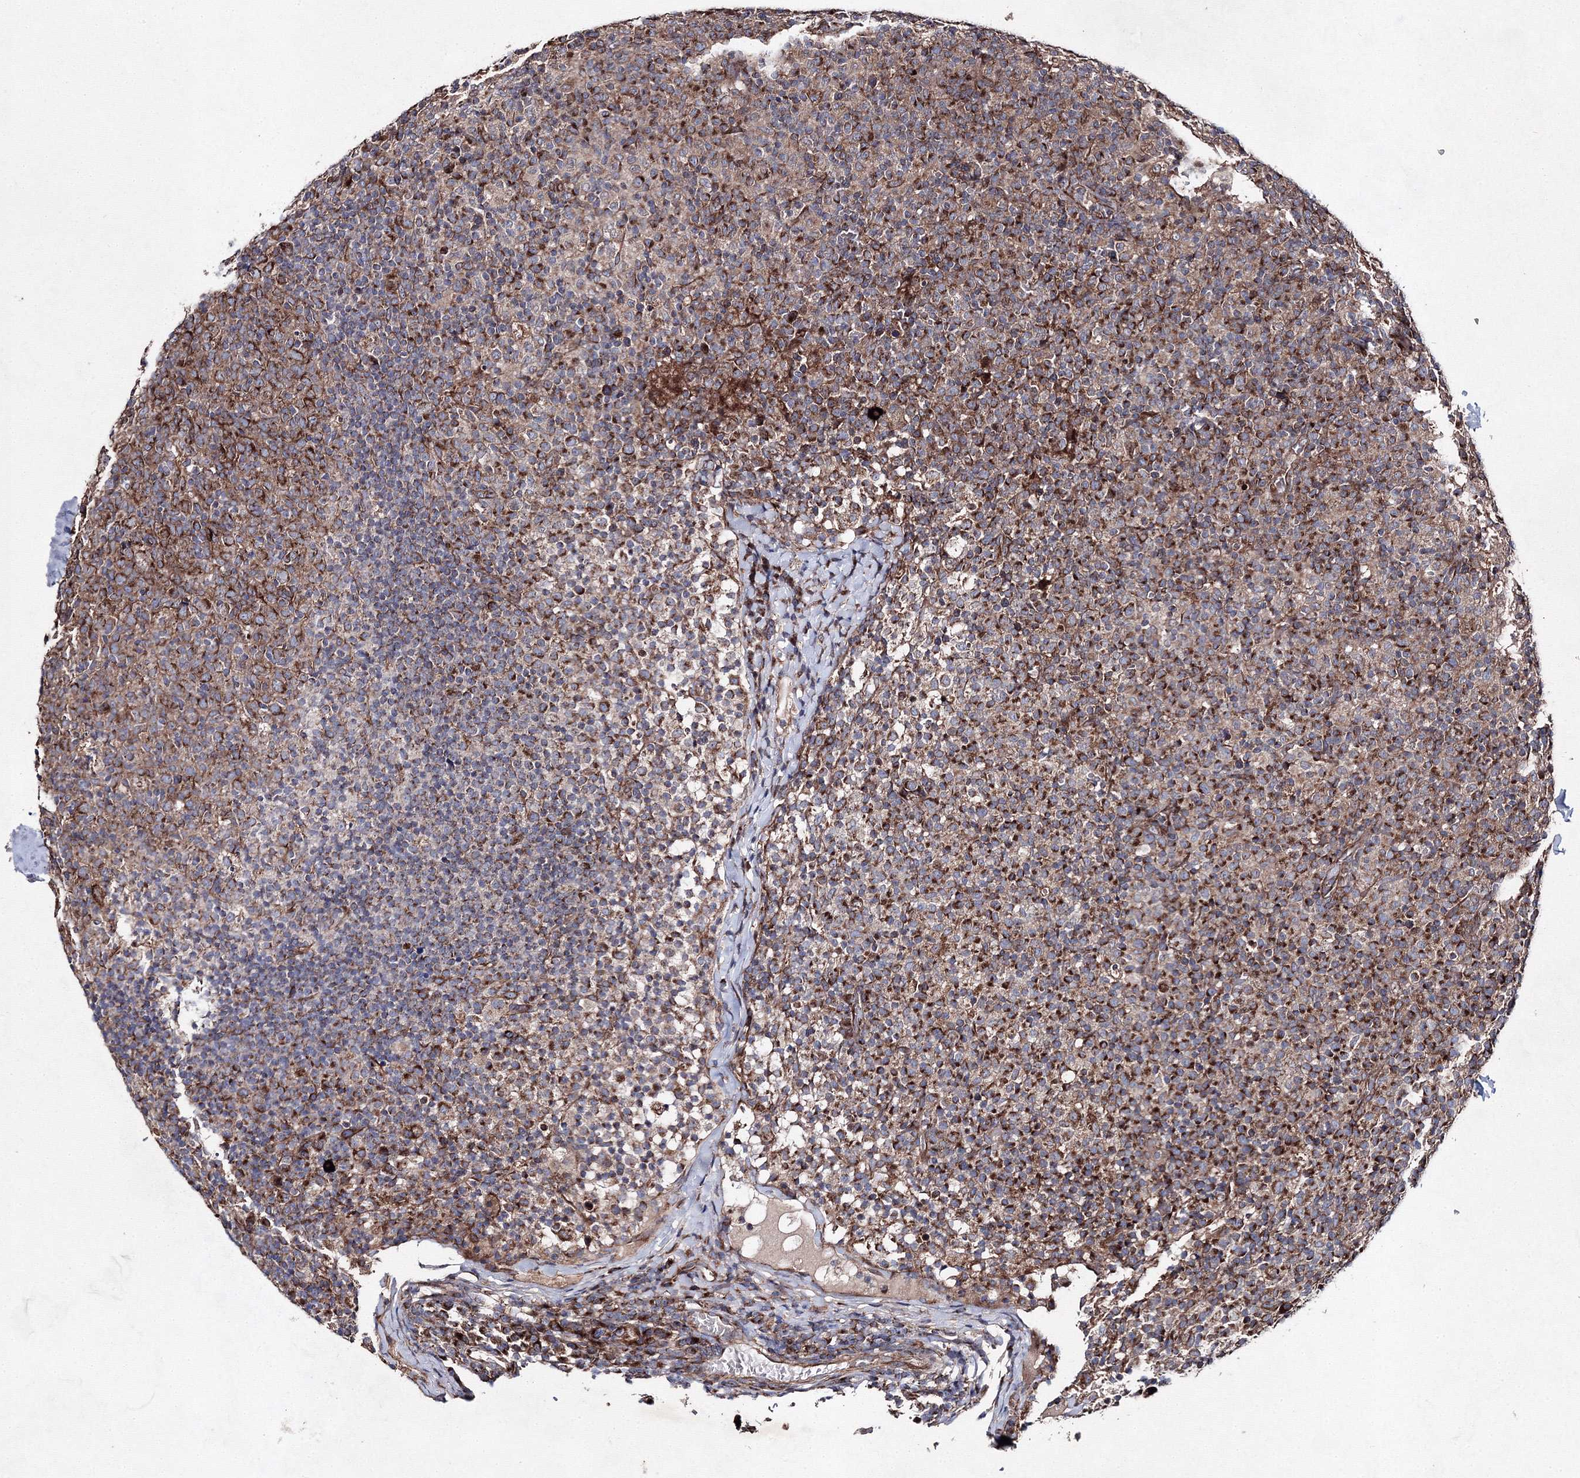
{"staining": {"intensity": "strong", "quantity": ">75%", "location": "cytoplasmic/membranous"}, "tissue": "lymph node", "cell_type": "Germinal center cells", "image_type": "normal", "snomed": [{"axis": "morphology", "description": "Normal tissue, NOS"}, {"axis": "morphology", "description": "Inflammation, NOS"}, {"axis": "topography", "description": "Lymph node"}], "caption": "Immunohistochemical staining of unremarkable lymph node reveals strong cytoplasmic/membranous protein staining in approximately >75% of germinal center cells.", "gene": "GFM1", "patient": {"sex": "male", "age": 55}}